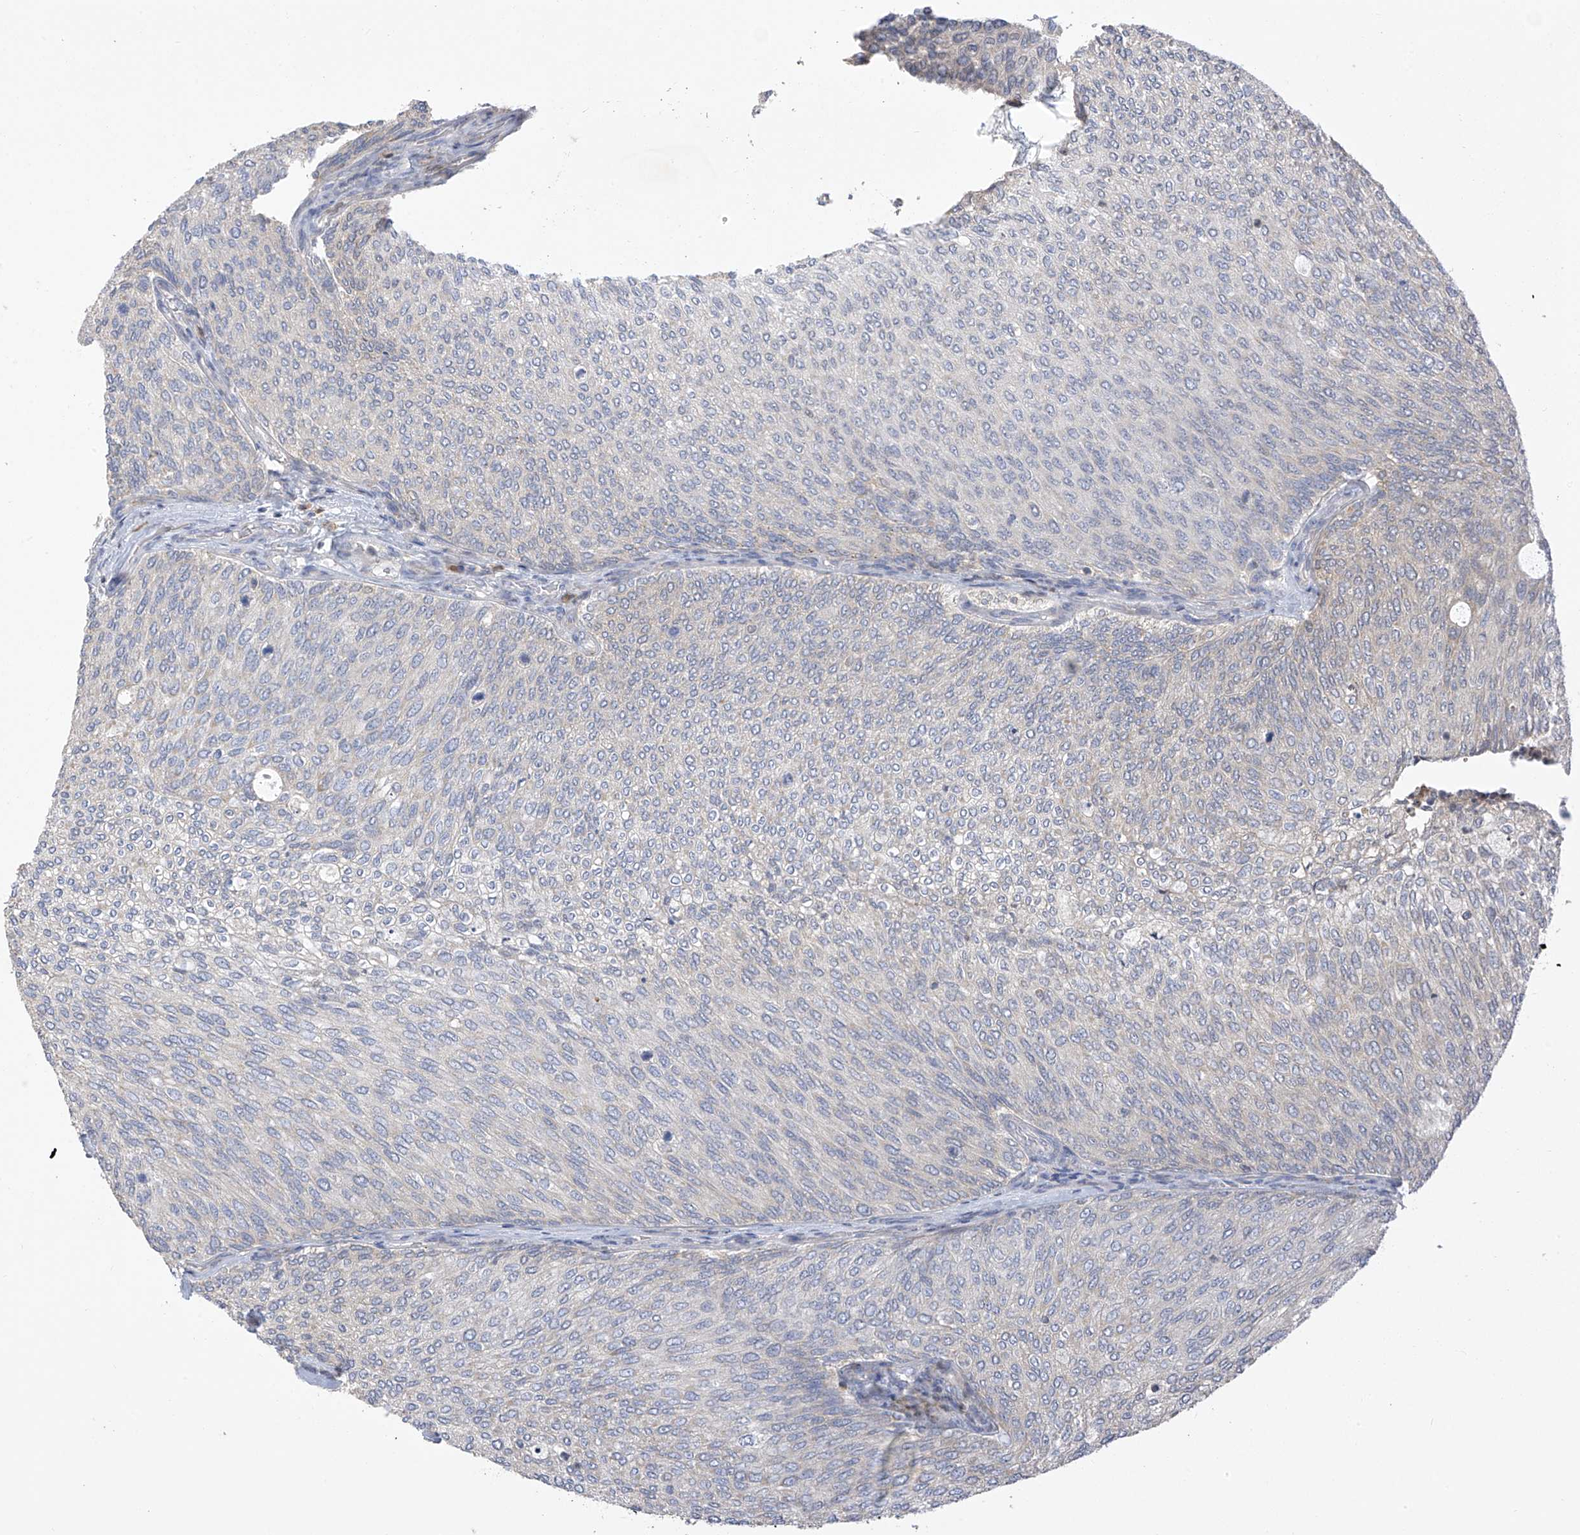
{"staining": {"intensity": "negative", "quantity": "none", "location": "none"}, "tissue": "urothelial cancer", "cell_type": "Tumor cells", "image_type": "cancer", "snomed": [{"axis": "morphology", "description": "Urothelial carcinoma, Low grade"}, {"axis": "topography", "description": "Urinary bladder"}], "caption": "Tumor cells show no significant positivity in urothelial cancer.", "gene": "SLCO4A1", "patient": {"sex": "female", "age": 79}}